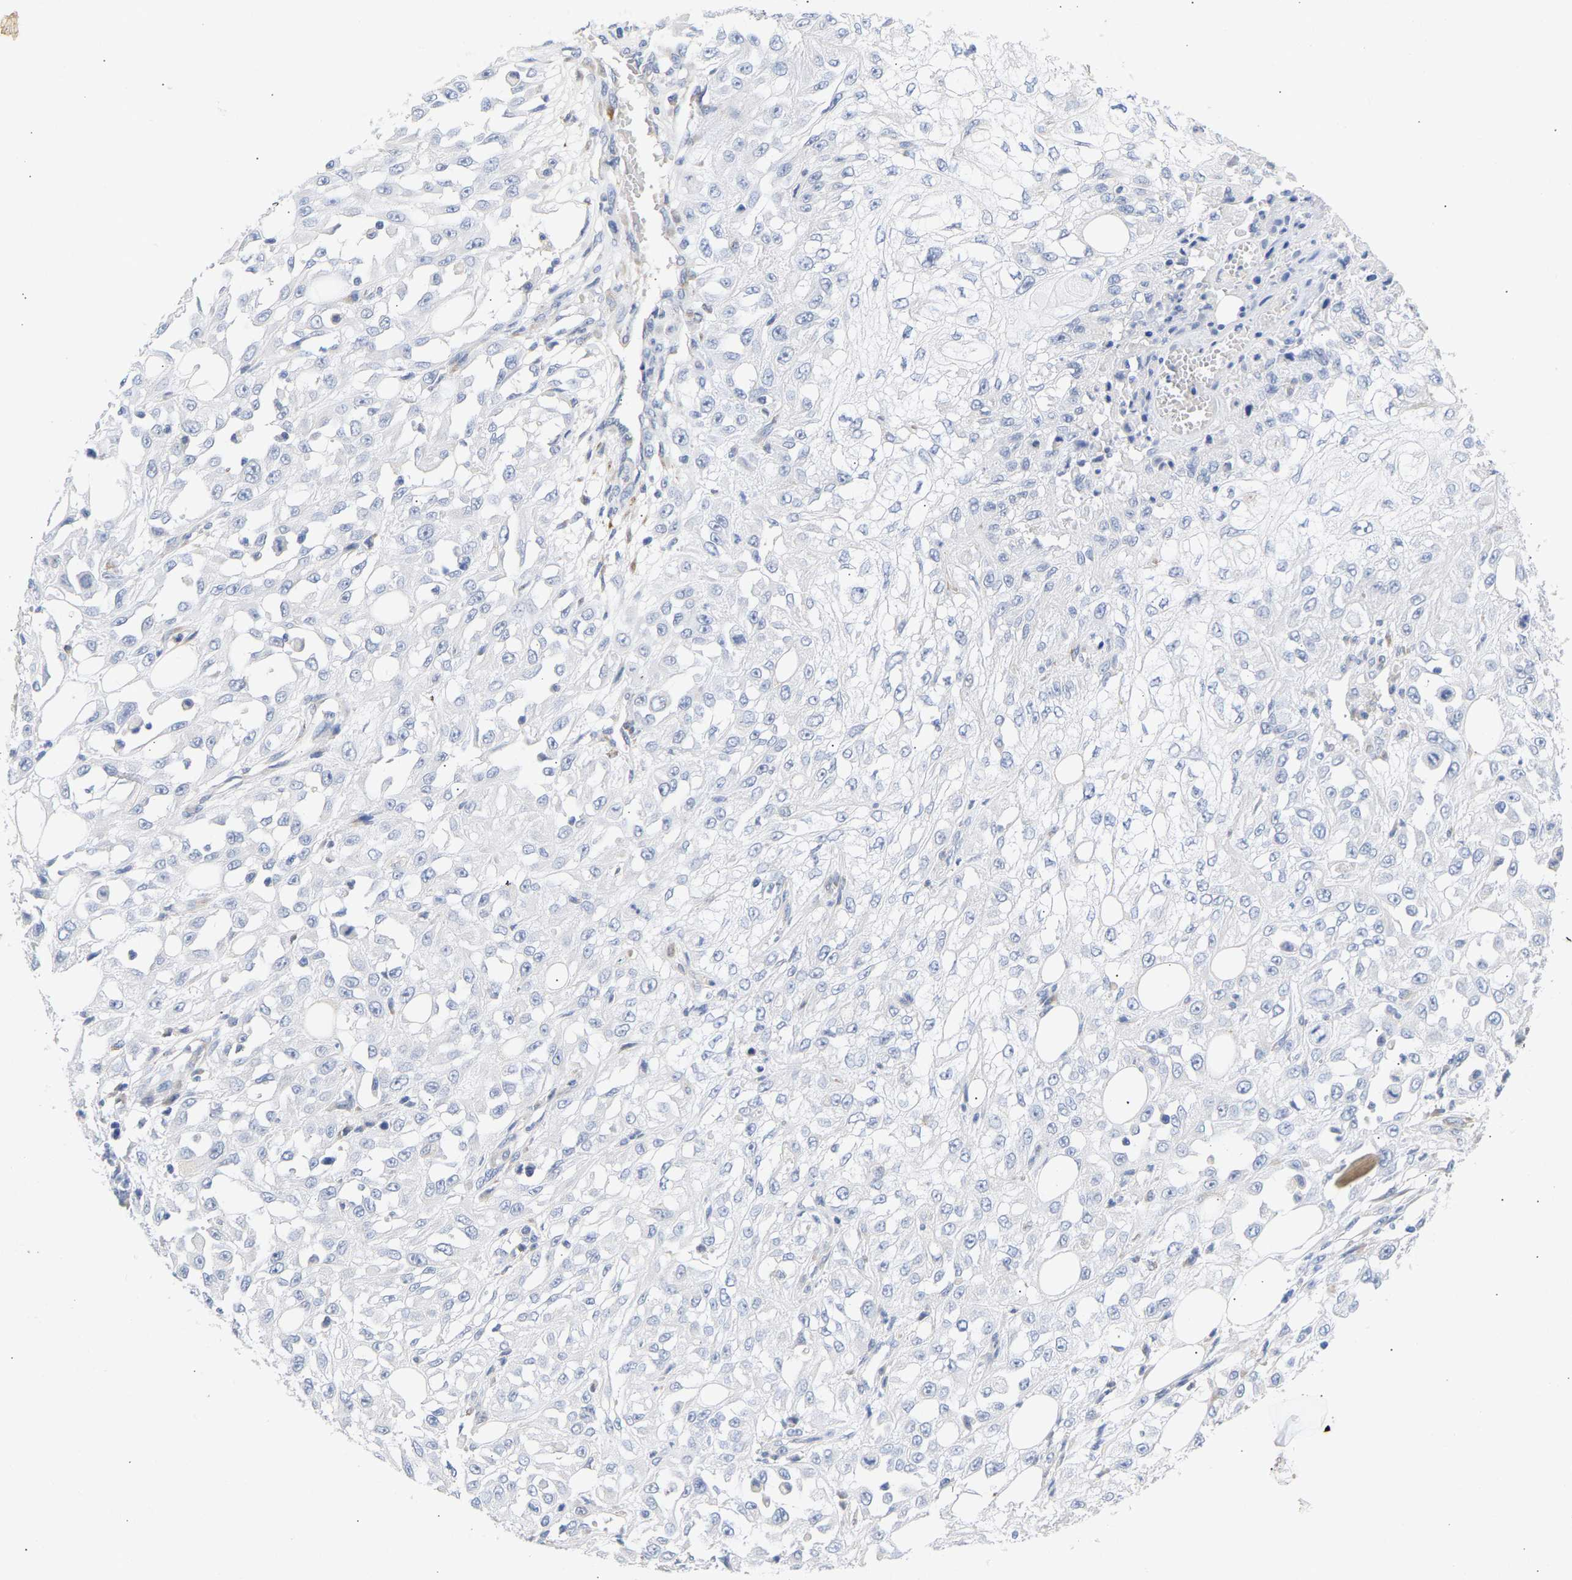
{"staining": {"intensity": "negative", "quantity": "none", "location": "none"}, "tissue": "skin cancer", "cell_type": "Tumor cells", "image_type": "cancer", "snomed": [{"axis": "morphology", "description": "Squamous cell carcinoma, NOS"}, {"axis": "morphology", "description": "Squamous cell carcinoma, metastatic, NOS"}, {"axis": "topography", "description": "Skin"}, {"axis": "topography", "description": "Lymph node"}], "caption": "Immunohistochemistry (IHC) micrograph of neoplastic tissue: squamous cell carcinoma (skin) stained with DAB (3,3'-diaminobenzidine) displays no significant protein staining in tumor cells.", "gene": "SELENOM", "patient": {"sex": "male", "age": 75}}